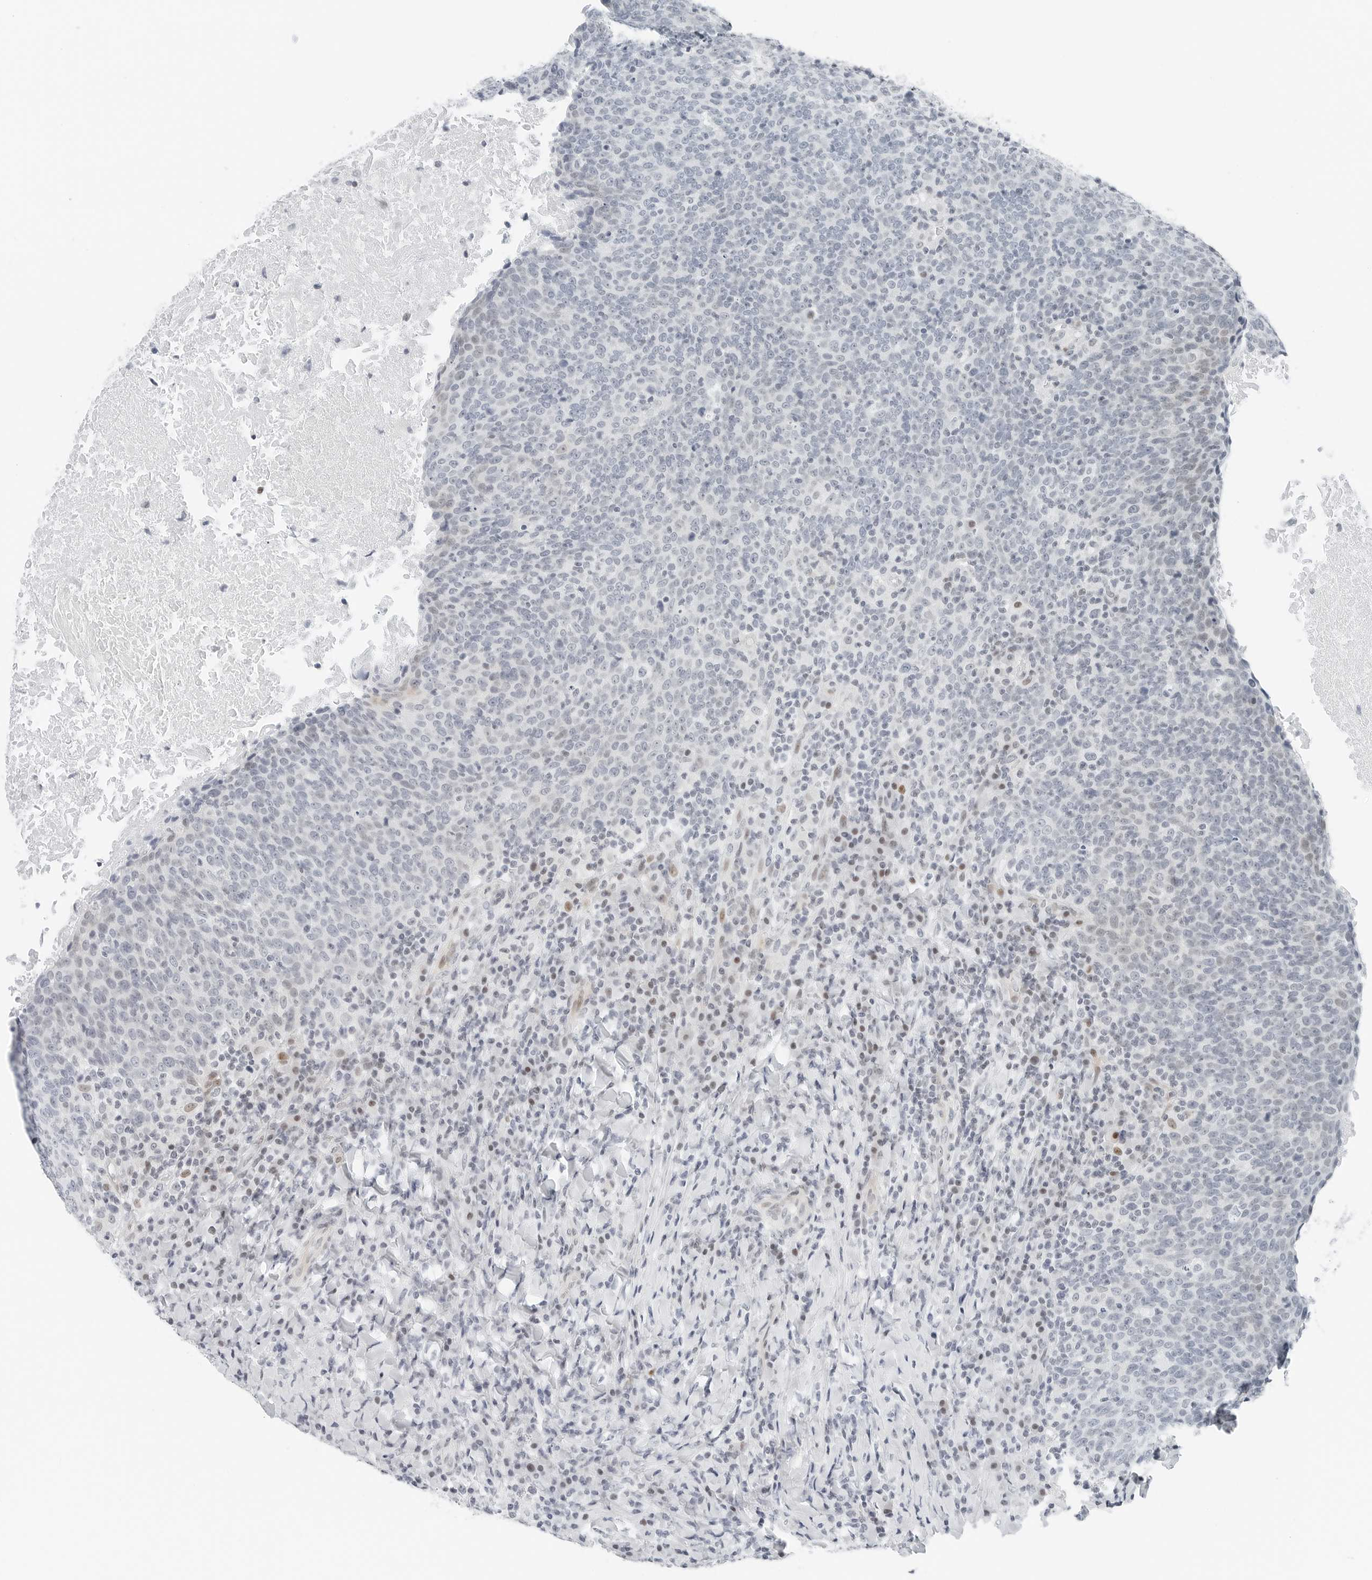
{"staining": {"intensity": "negative", "quantity": "none", "location": "none"}, "tissue": "head and neck cancer", "cell_type": "Tumor cells", "image_type": "cancer", "snomed": [{"axis": "morphology", "description": "Squamous cell carcinoma, NOS"}, {"axis": "morphology", "description": "Squamous cell carcinoma, metastatic, NOS"}, {"axis": "topography", "description": "Lymph node"}, {"axis": "topography", "description": "Head-Neck"}], "caption": "This is an immunohistochemistry photomicrograph of human head and neck metastatic squamous cell carcinoma. There is no staining in tumor cells.", "gene": "NTMT2", "patient": {"sex": "male", "age": 62}}